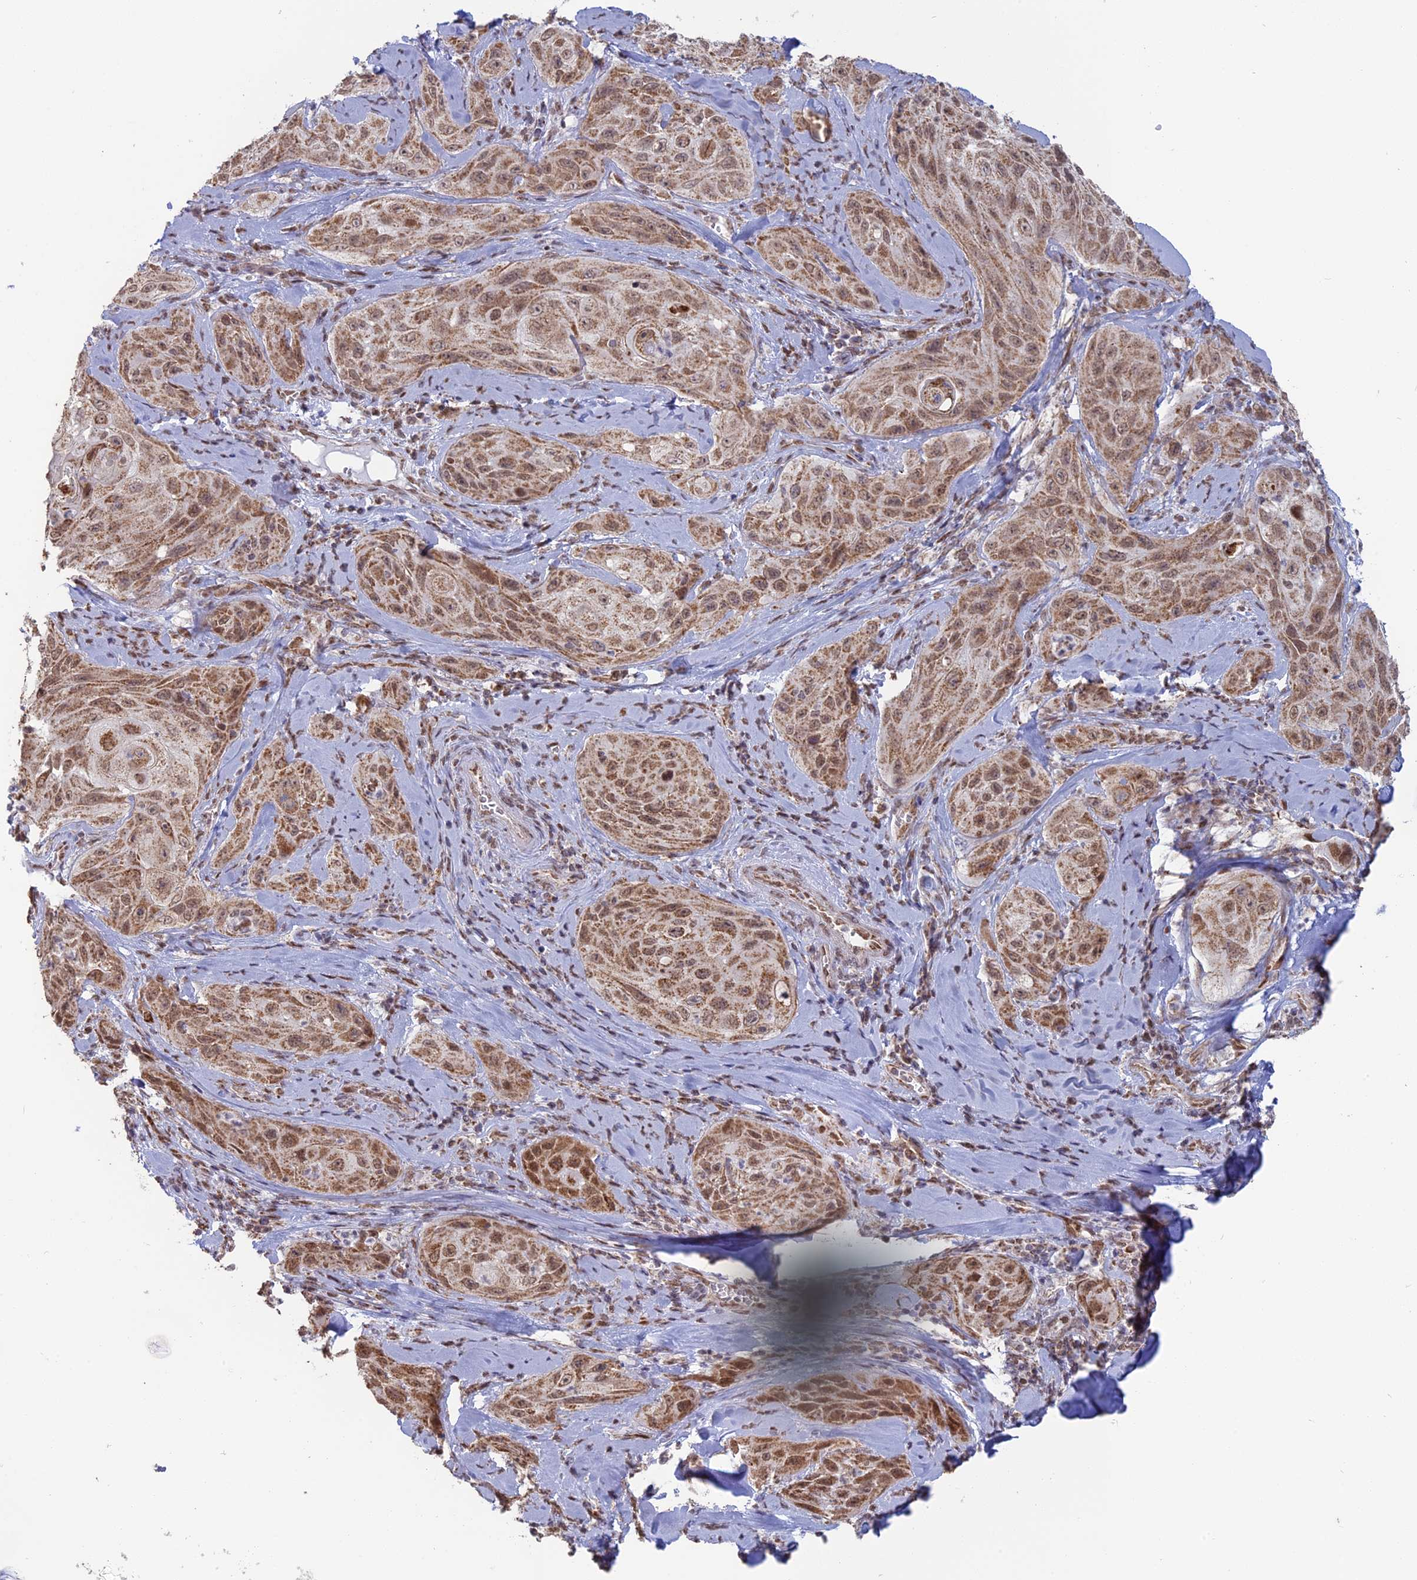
{"staining": {"intensity": "moderate", "quantity": ">75%", "location": "cytoplasmic/membranous"}, "tissue": "cervical cancer", "cell_type": "Tumor cells", "image_type": "cancer", "snomed": [{"axis": "morphology", "description": "Squamous cell carcinoma, NOS"}, {"axis": "topography", "description": "Cervix"}], "caption": "Squamous cell carcinoma (cervical) was stained to show a protein in brown. There is medium levels of moderate cytoplasmic/membranous staining in about >75% of tumor cells.", "gene": "ARHGAP40", "patient": {"sex": "female", "age": 42}}